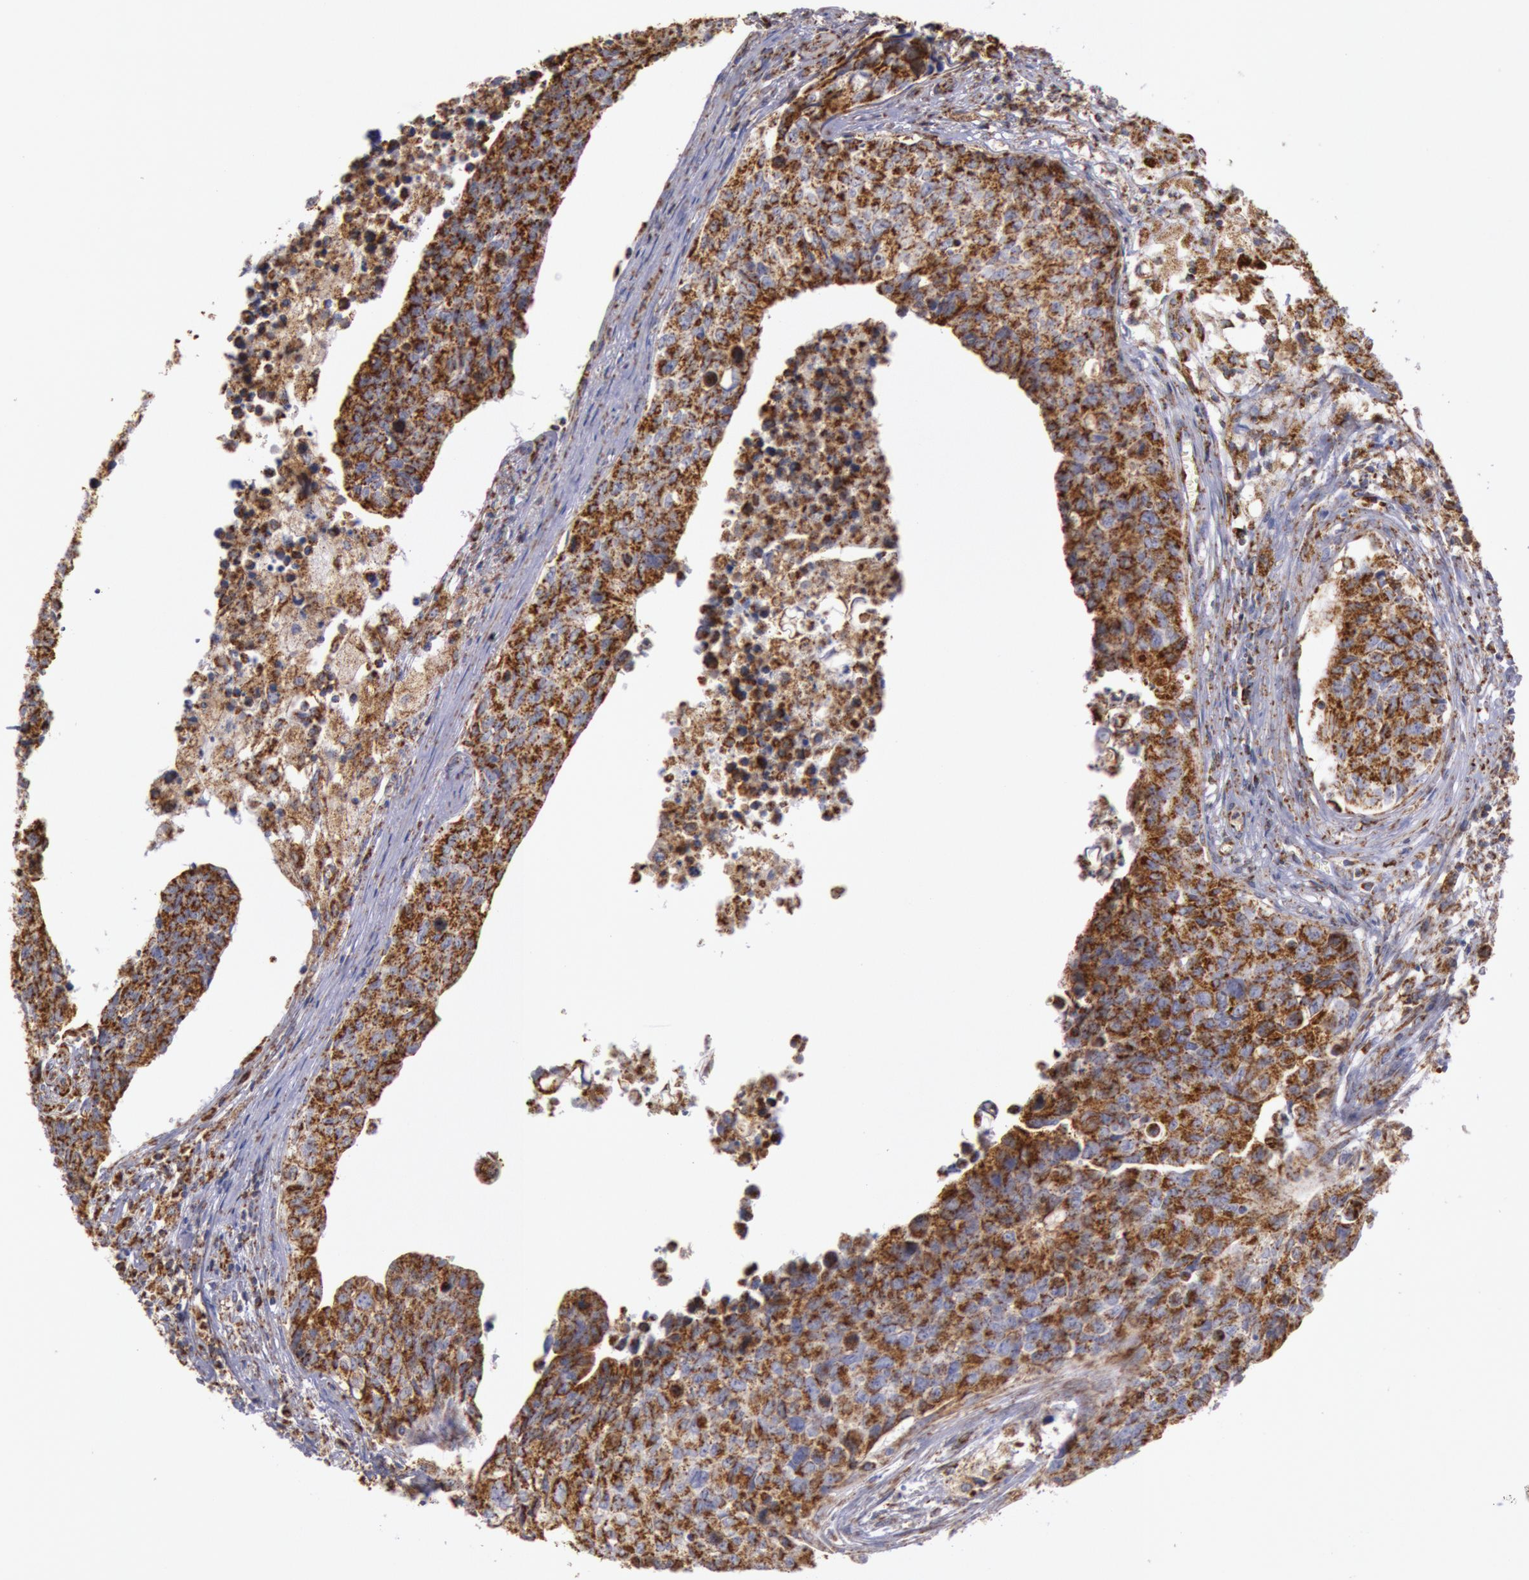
{"staining": {"intensity": "strong", "quantity": ">75%", "location": "cytoplasmic/membranous"}, "tissue": "urothelial cancer", "cell_type": "Tumor cells", "image_type": "cancer", "snomed": [{"axis": "morphology", "description": "Urothelial carcinoma, High grade"}, {"axis": "topography", "description": "Urinary bladder"}], "caption": "Immunohistochemical staining of urothelial cancer shows high levels of strong cytoplasmic/membranous protein staining in about >75% of tumor cells.", "gene": "CYC1", "patient": {"sex": "male", "age": 81}}